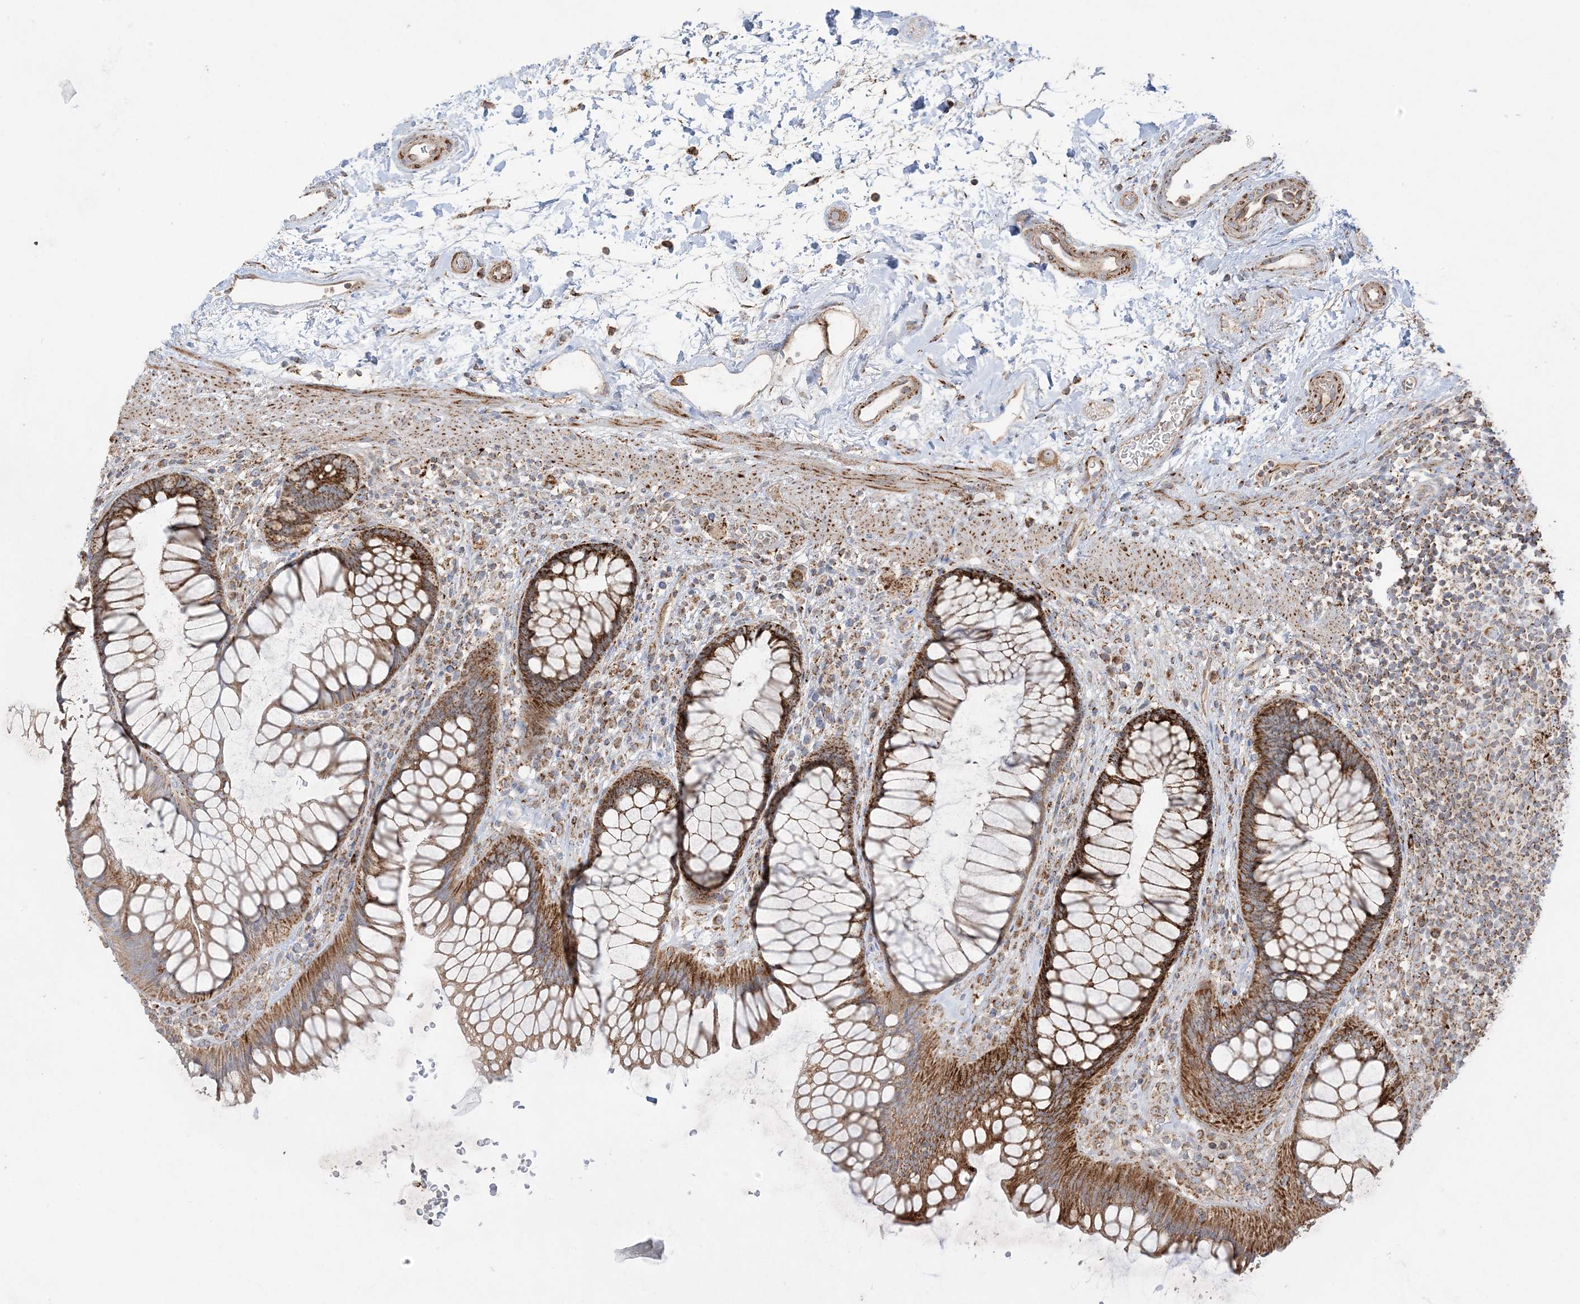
{"staining": {"intensity": "strong", "quantity": ">75%", "location": "cytoplasmic/membranous"}, "tissue": "rectum", "cell_type": "Glandular cells", "image_type": "normal", "snomed": [{"axis": "morphology", "description": "Normal tissue, NOS"}, {"axis": "topography", "description": "Rectum"}], "caption": "Protein staining of normal rectum displays strong cytoplasmic/membranous positivity in about >75% of glandular cells.", "gene": "NDUFAF3", "patient": {"sex": "male", "age": 51}}